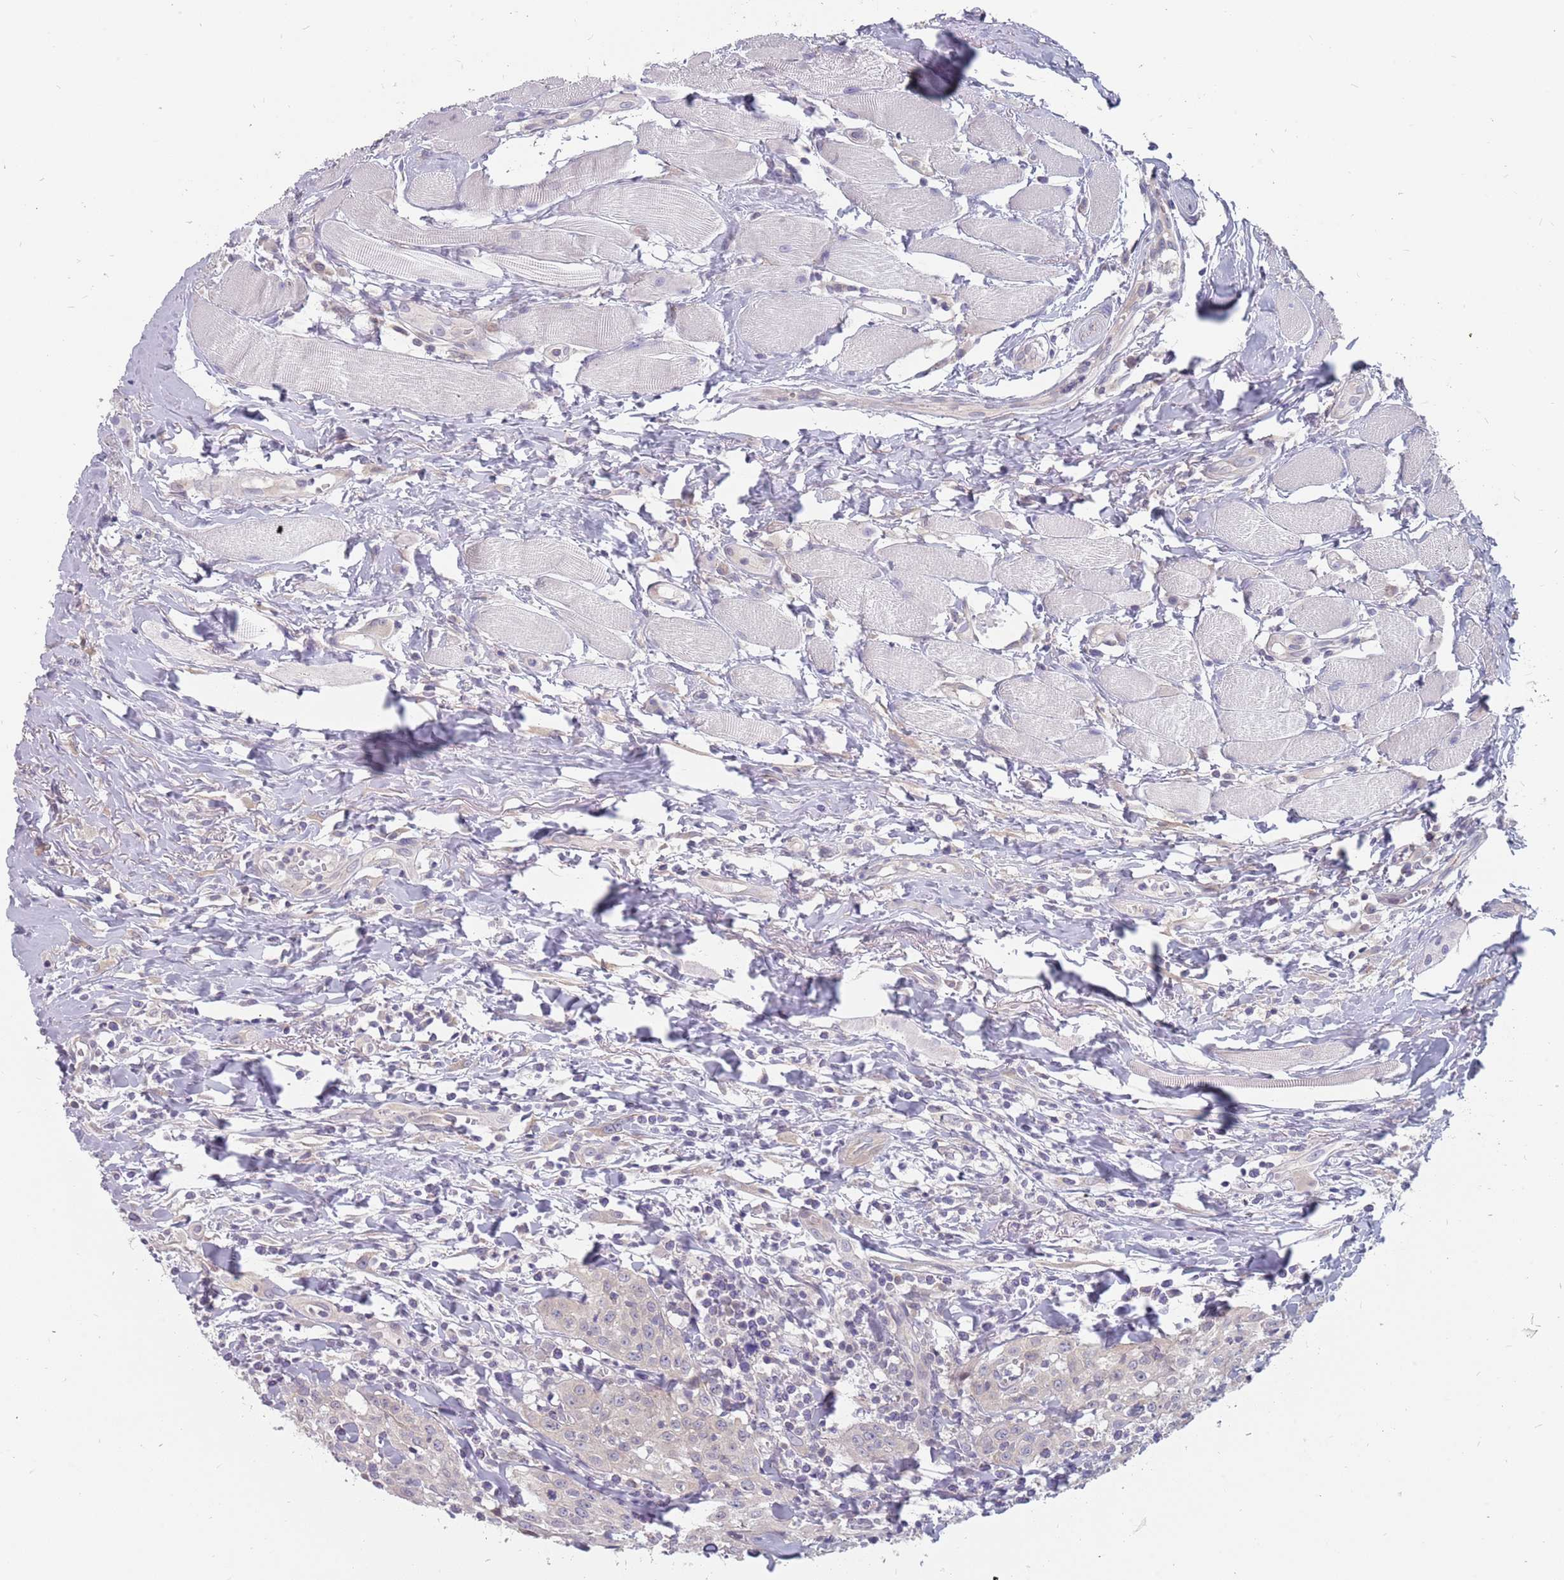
{"staining": {"intensity": "moderate", "quantity": "<25%", "location": "cytoplasmic/membranous"}, "tissue": "head and neck cancer", "cell_type": "Tumor cells", "image_type": "cancer", "snomed": [{"axis": "morphology", "description": "Normal tissue, NOS"}, {"axis": "morphology", "description": "Squamous cell carcinoma, NOS"}, {"axis": "topography", "description": "Oral tissue"}, {"axis": "topography", "description": "Head-Neck"}], "caption": "A low amount of moderate cytoplasmic/membranous positivity is seen in approximately <25% of tumor cells in head and neck cancer (squamous cell carcinoma) tissue.", "gene": "CMTR2", "patient": {"sex": "female", "age": 70}}